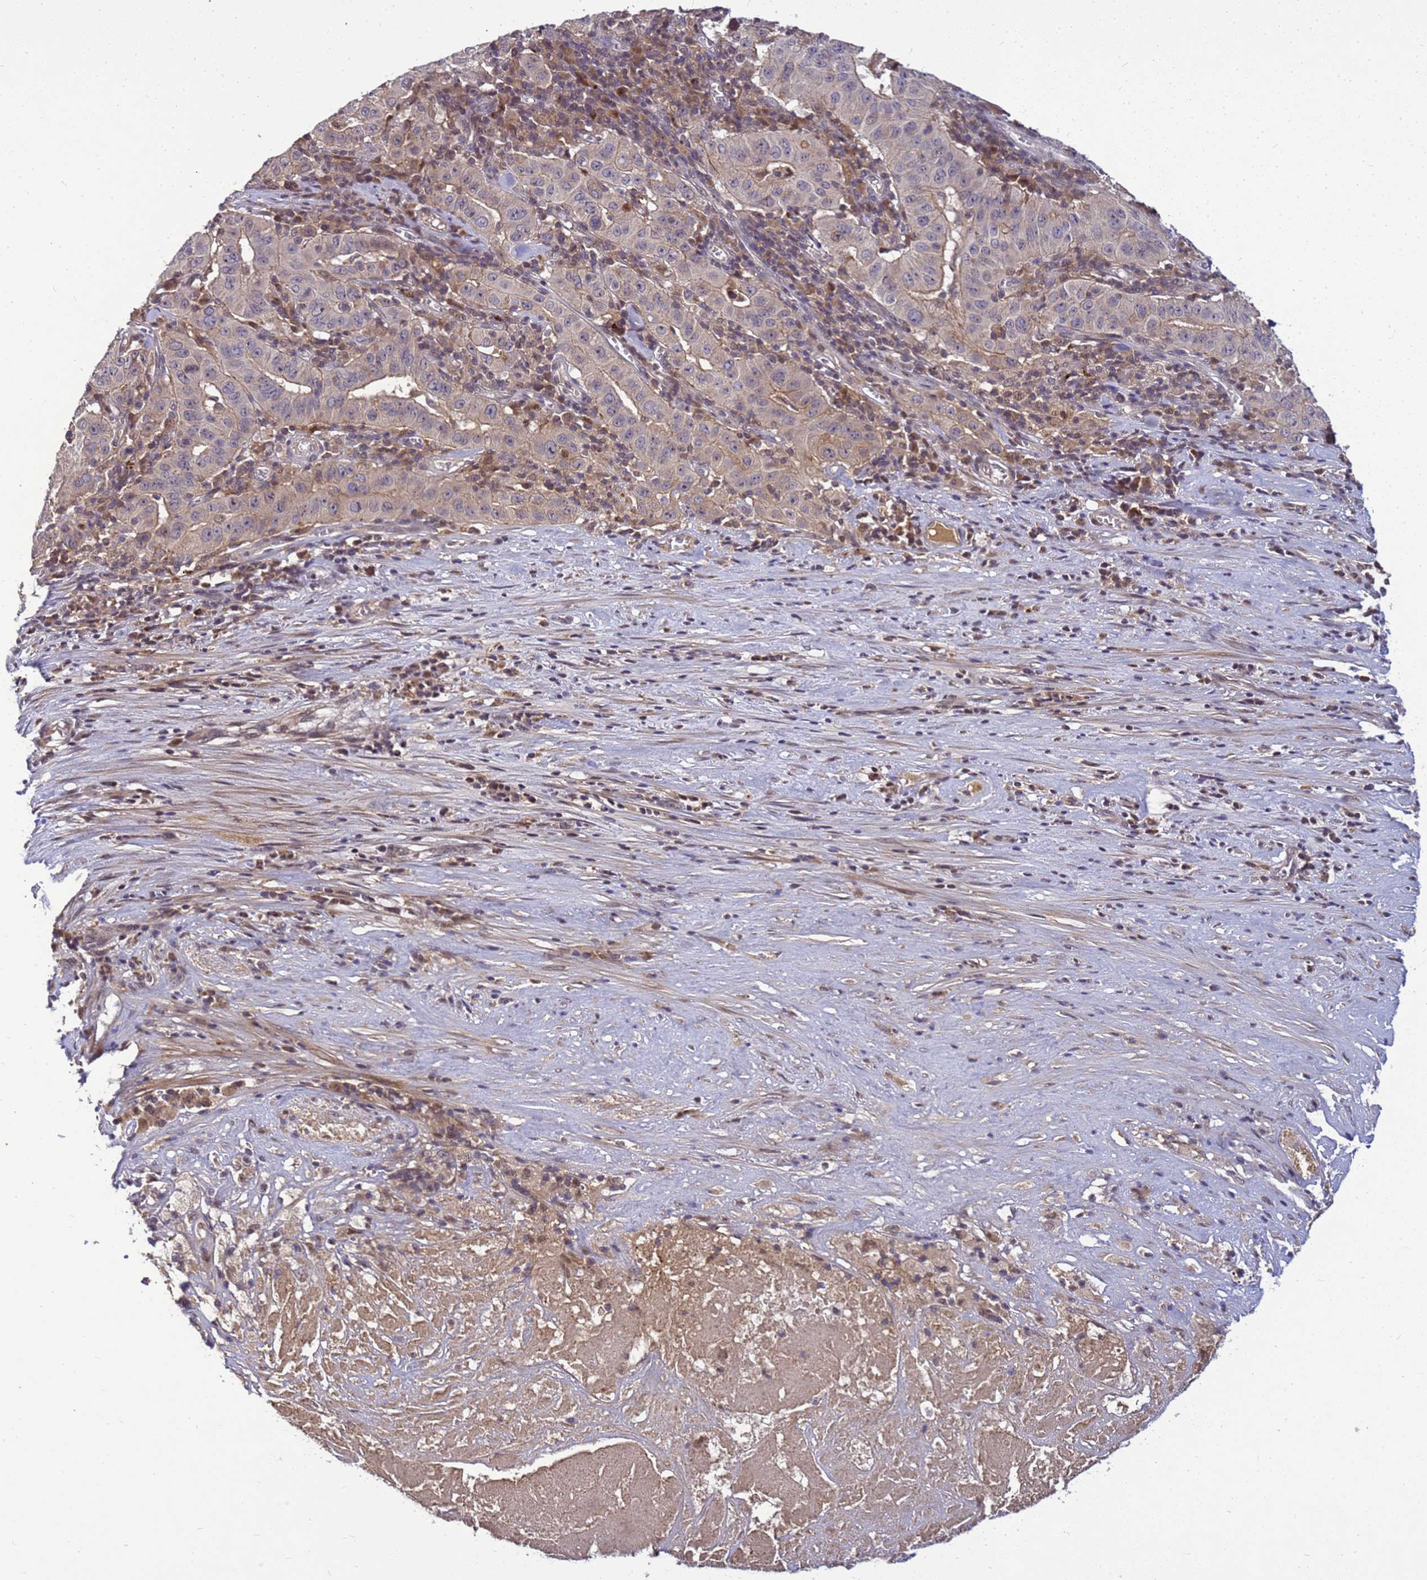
{"staining": {"intensity": "negative", "quantity": "none", "location": "none"}, "tissue": "pancreatic cancer", "cell_type": "Tumor cells", "image_type": "cancer", "snomed": [{"axis": "morphology", "description": "Adenocarcinoma, NOS"}, {"axis": "topography", "description": "Pancreas"}], "caption": "A high-resolution image shows immunohistochemistry (IHC) staining of pancreatic adenocarcinoma, which reveals no significant staining in tumor cells.", "gene": "TMEM74B", "patient": {"sex": "male", "age": 63}}